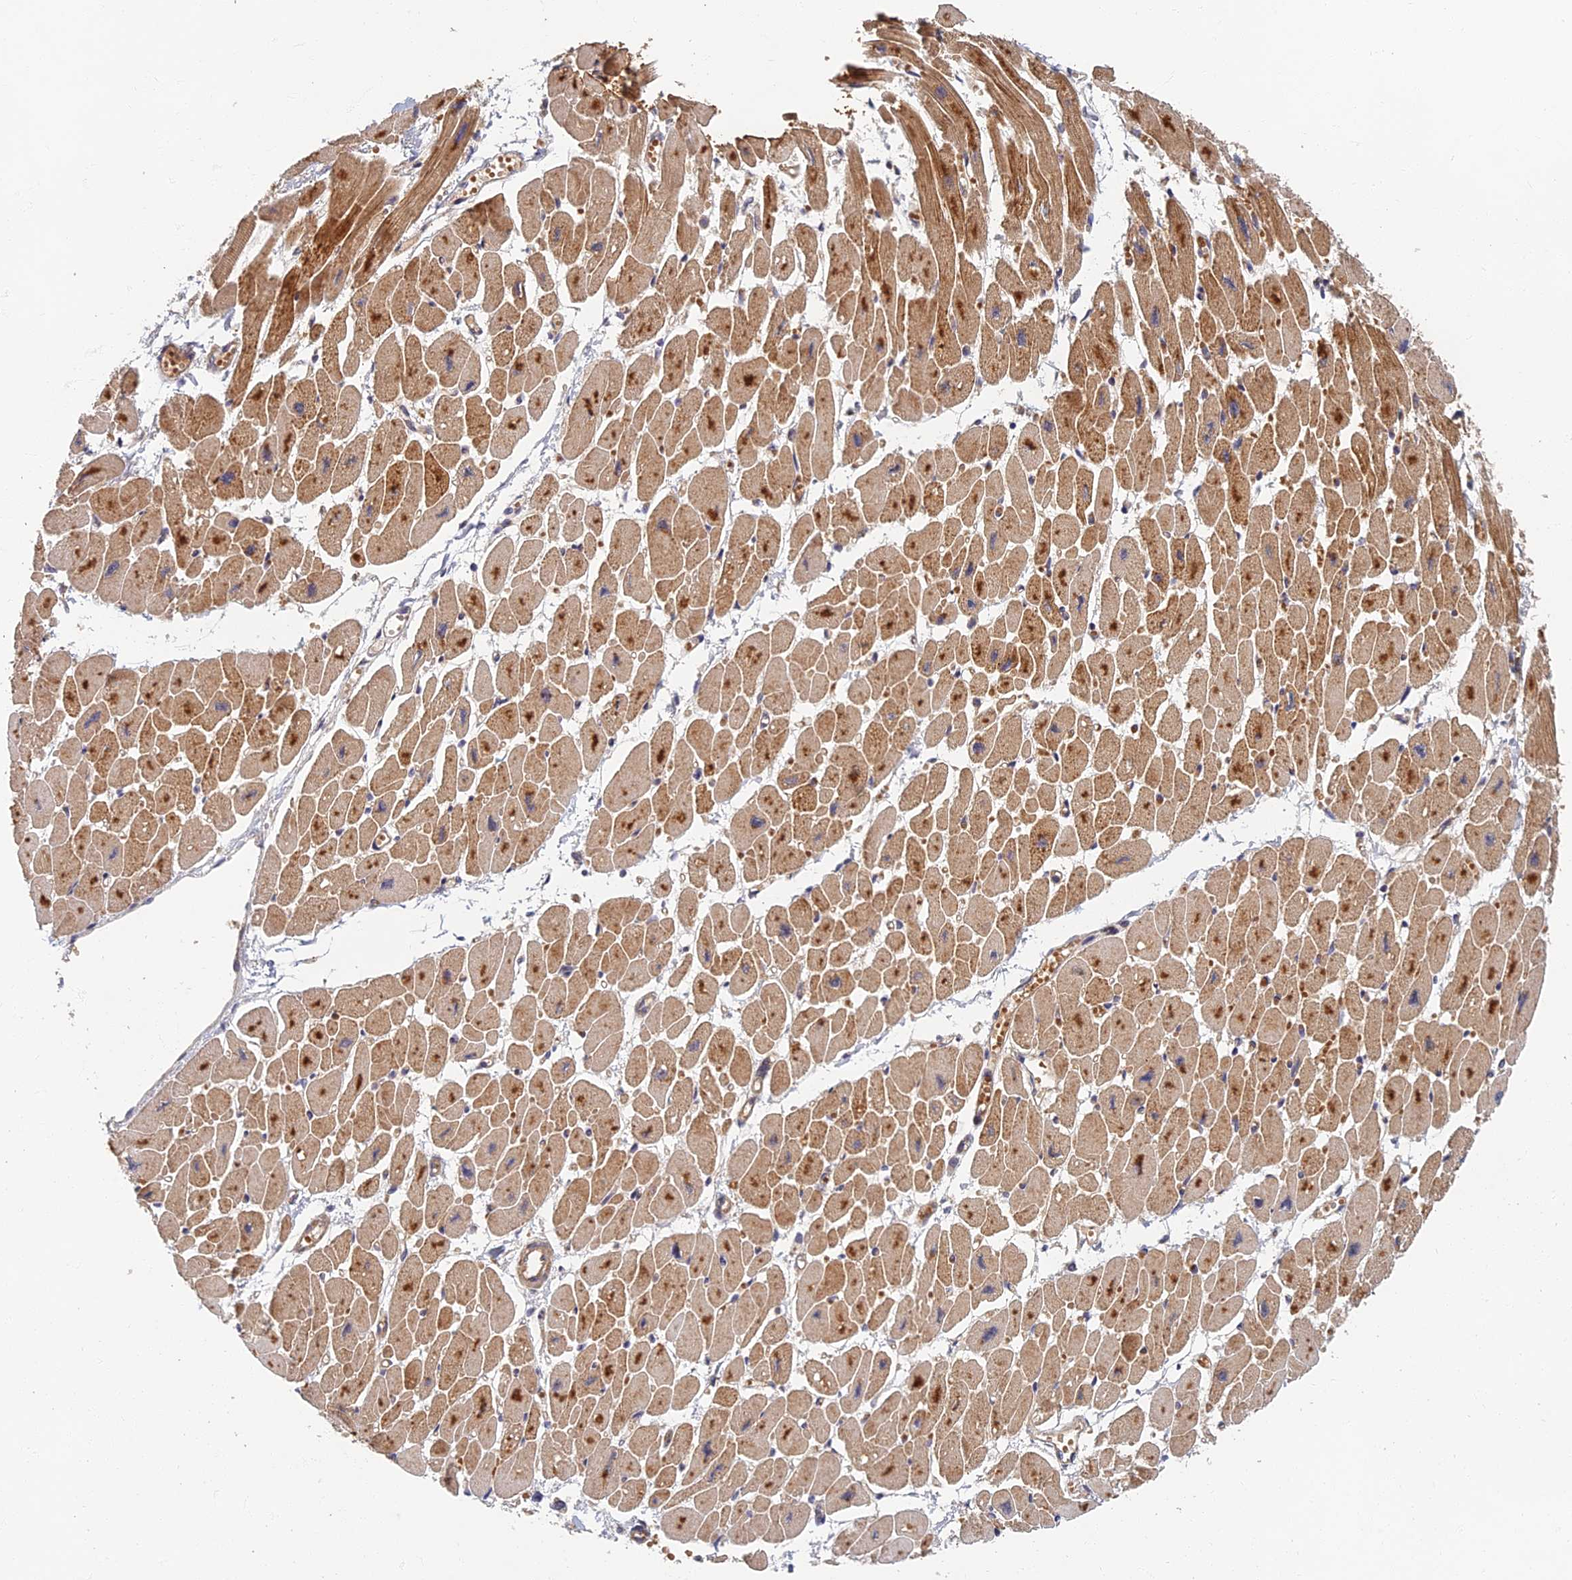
{"staining": {"intensity": "strong", "quantity": "25%-75%", "location": "cytoplasmic/membranous"}, "tissue": "heart muscle", "cell_type": "Cardiomyocytes", "image_type": "normal", "snomed": [{"axis": "morphology", "description": "Normal tissue, NOS"}, {"axis": "topography", "description": "Heart"}], "caption": "Cardiomyocytes exhibit strong cytoplasmic/membranous positivity in about 25%-75% of cells in normal heart muscle.", "gene": "EARS2", "patient": {"sex": "female", "age": 54}}